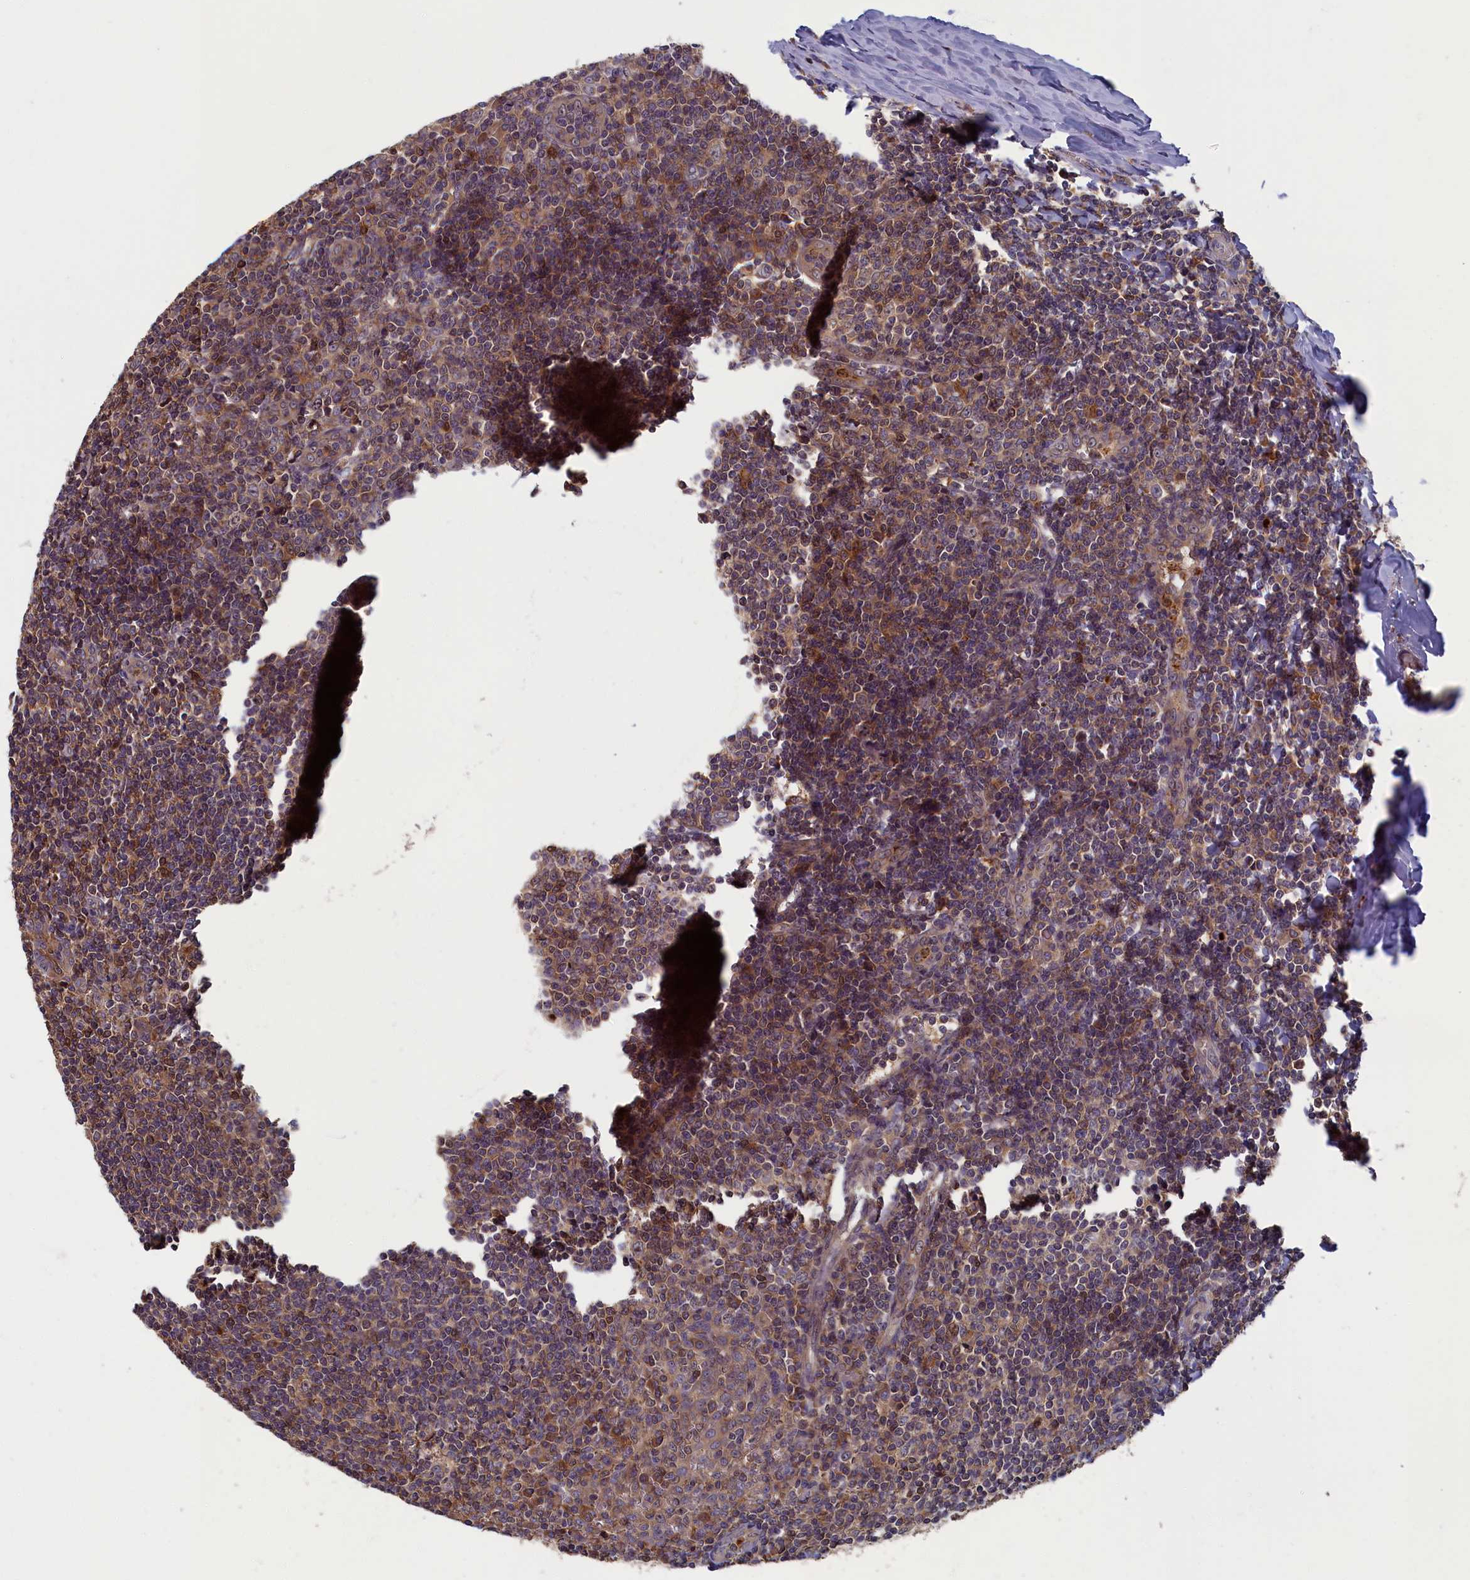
{"staining": {"intensity": "moderate", "quantity": "<25%", "location": "cytoplasmic/membranous"}, "tissue": "tonsil", "cell_type": "Germinal center cells", "image_type": "normal", "snomed": [{"axis": "morphology", "description": "Normal tissue, NOS"}, {"axis": "topography", "description": "Tonsil"}], "caption": "Immunohistochemistry (IHC) of benign human tonsil displays low levels of moderate cytoplasmic/membranous positivity in about <25% of germinal center cells. The protein is shown in brown color, while the nuclei are stained blue.", "gene": "TNK2", "patient": {"sex": "male", "age": 27}}